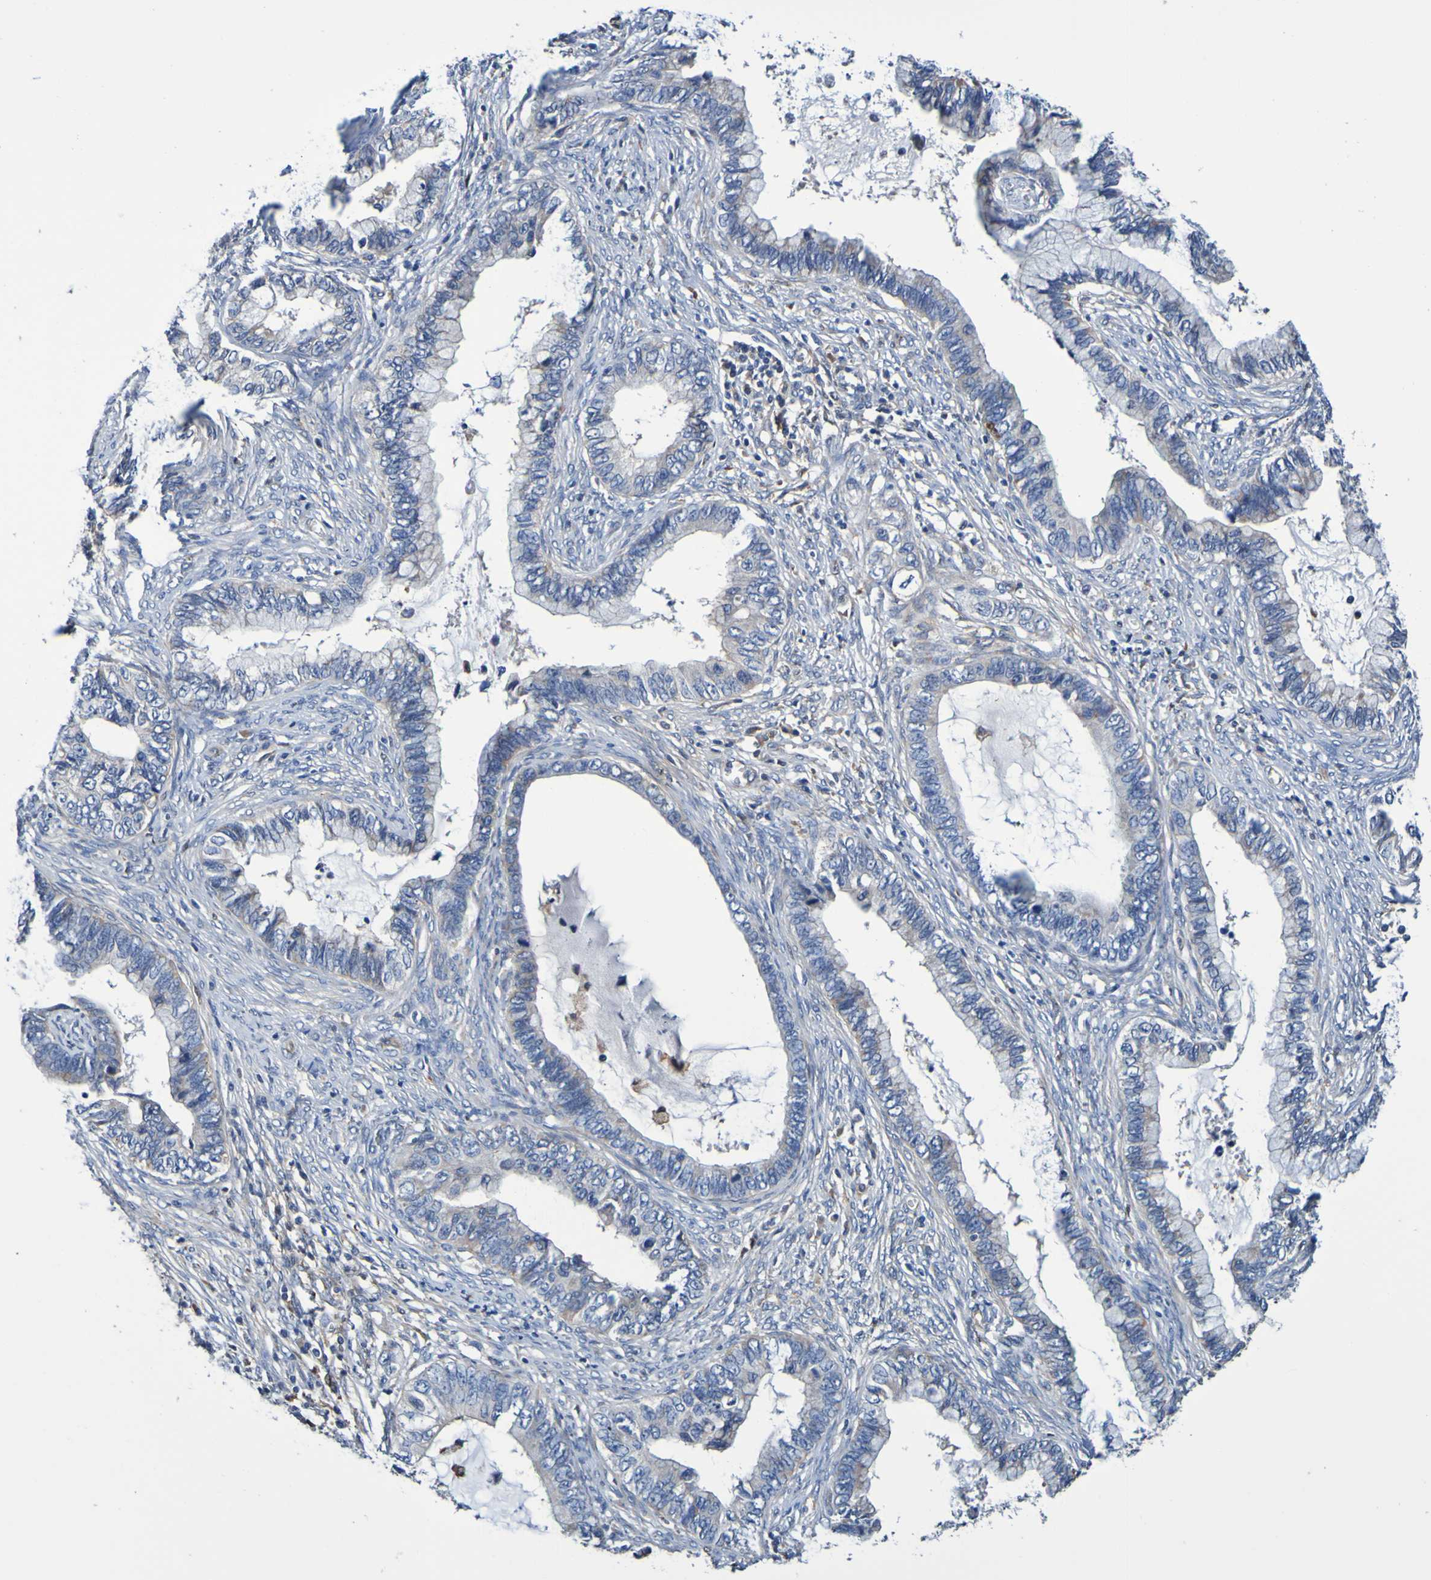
{"staining": {"intensity": "weak", "quantity": "25%-75%", "location": "cytoplasmic/membranous"}, "tissue": "cervical cancer", "cell_type": "Tumor cells", "image_type": "cancer", "snomed": [{"axis": "morphology", "description": "Adenocarcinoma, NOS"}, {"axis": "topography", "description": "Cervix"}], "caption": "A brown stain labels weak cytoplasmic/membranous expression of a protein in adenocarcinoma (cervical) tumor cells.", "gene": "METAP2", "patient": {"sex": "female", "age": 44}}